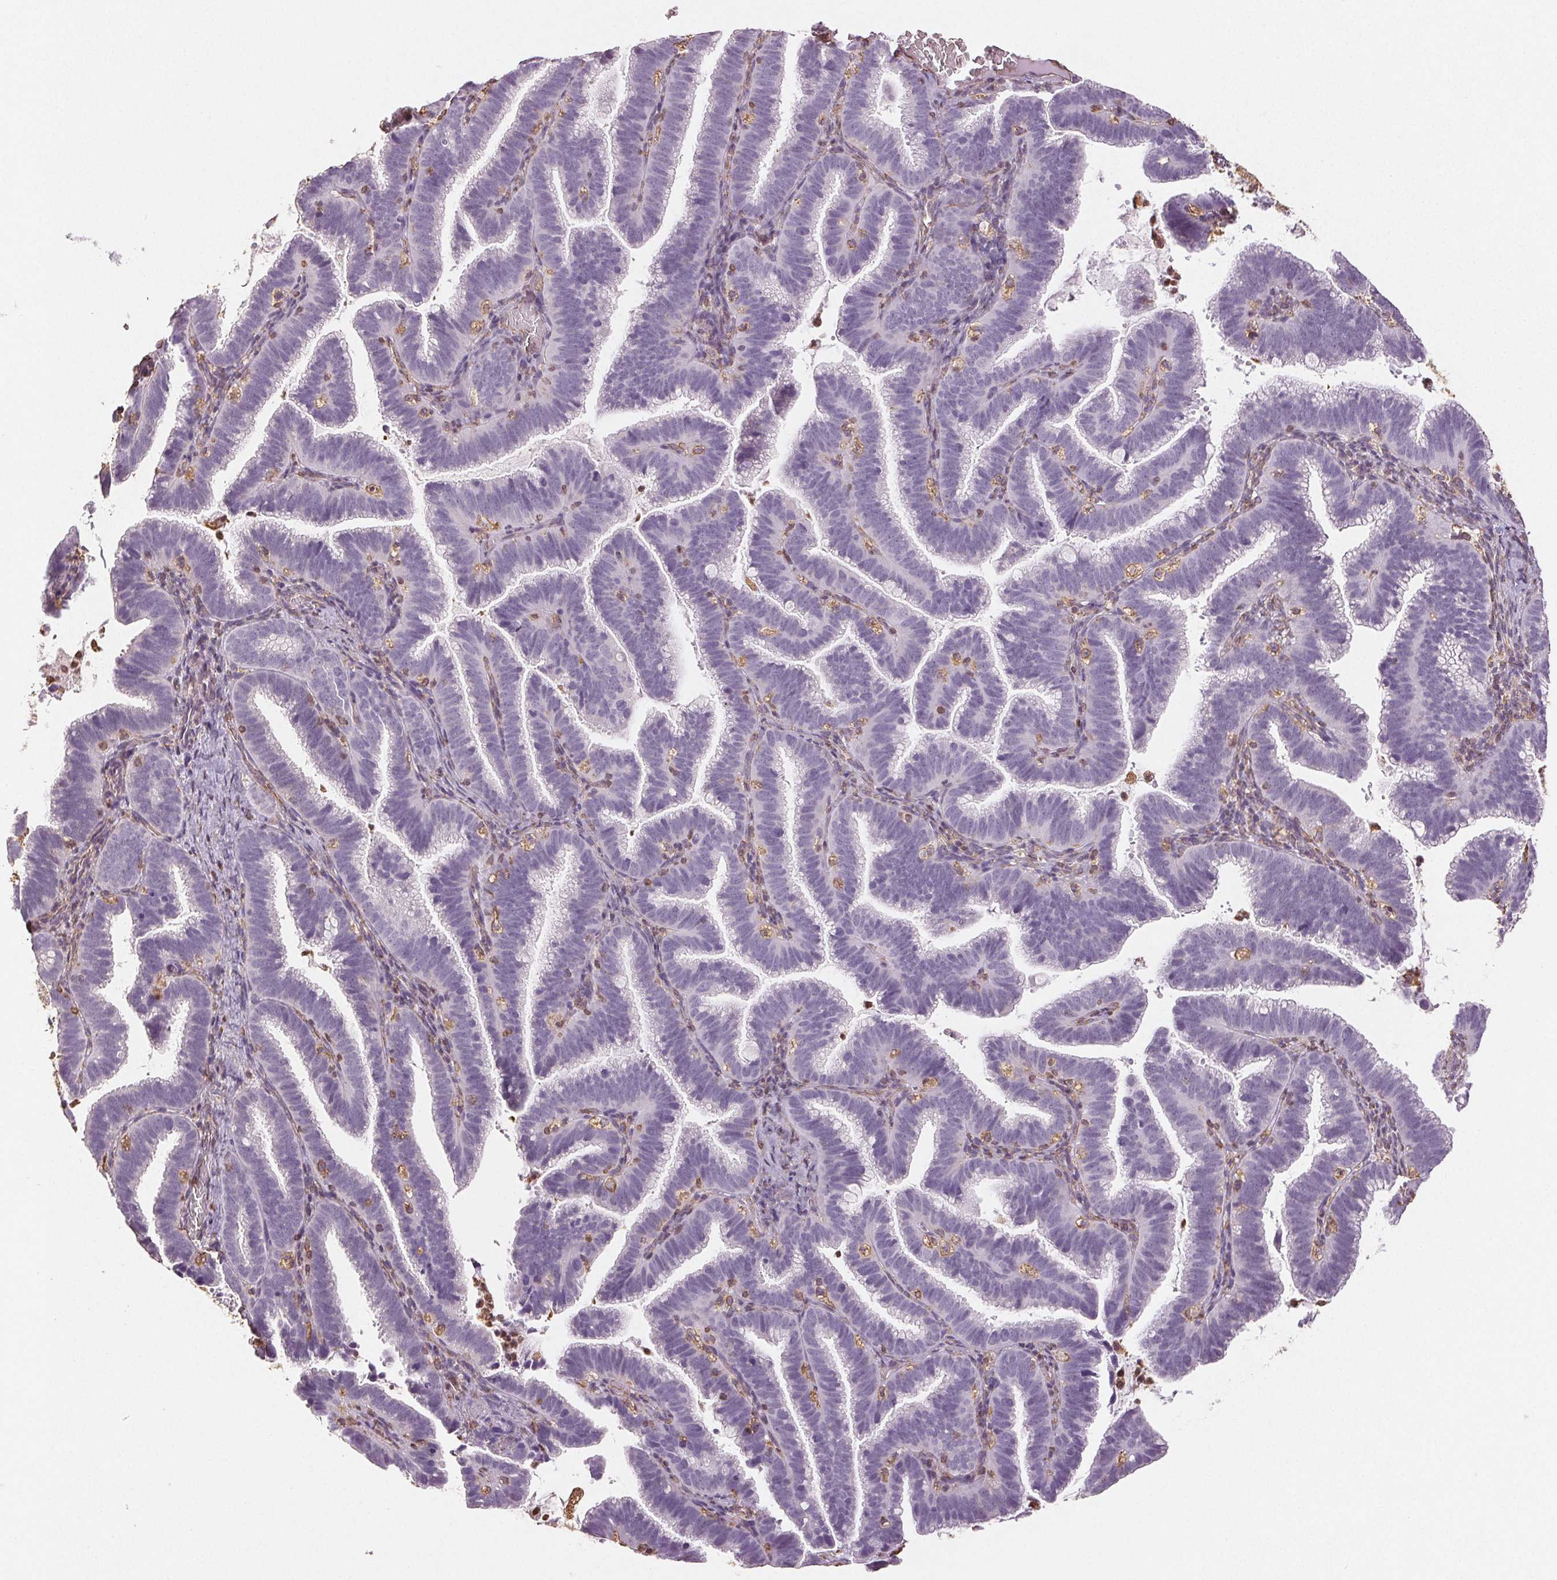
{"staining": {"intensity": "negative", "quantity": "none", "location": "none"}, "tissue": "cervical cancer", "cell_type": "Tumor cells", "image_type": "cancer", "snomed": [{"axis": "morphology", "description": "Adenocarcinoma, NOS"}, {"axis": "topography", "description": "Cervix"}], "caption": "The immunohistochemistry (IHC) histopathology image has no significant expression in tumor cells of cervical cancer (adenocarcinoma) tissue.", "gene": "COL7A1", "patient": {"sex": "female", "age": 61}}